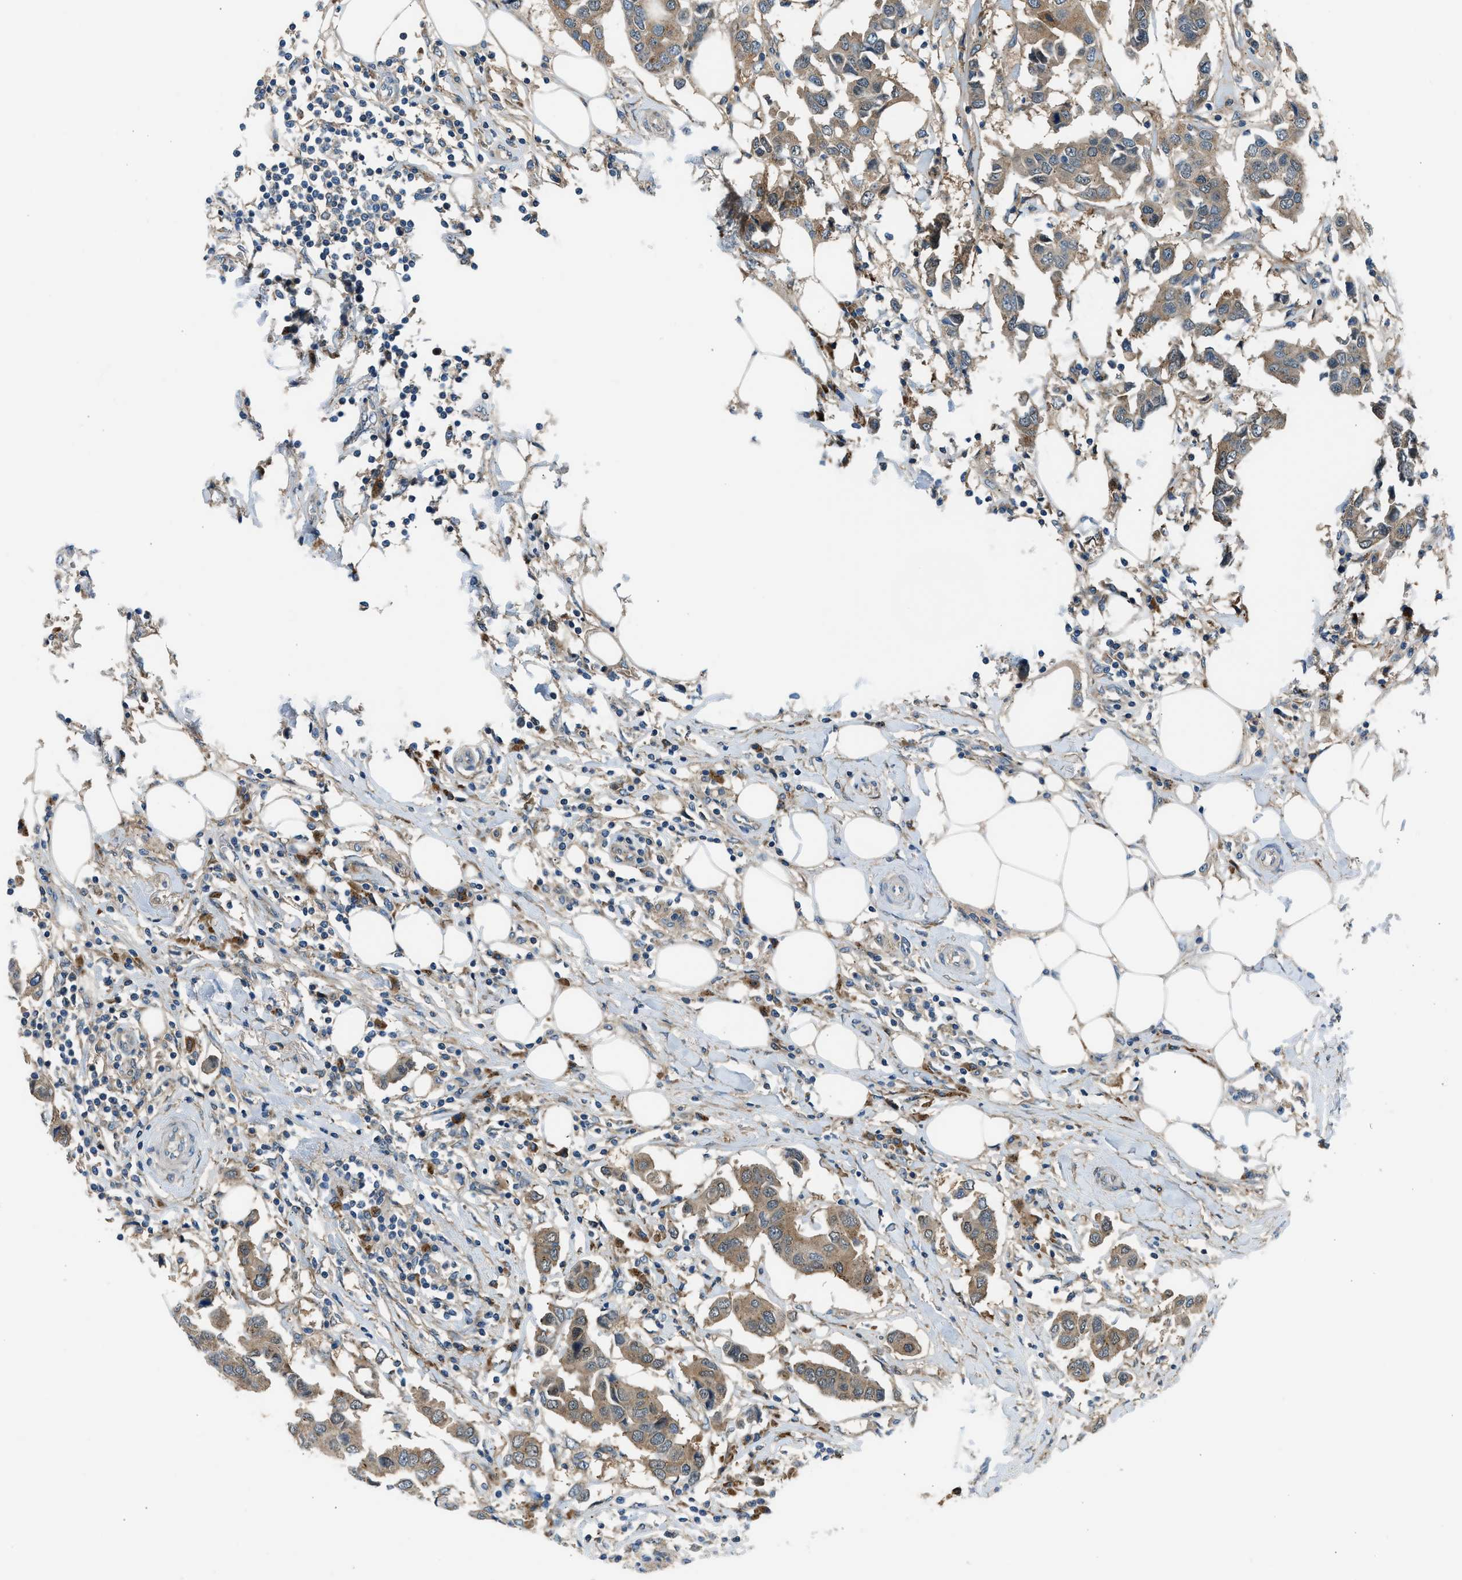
{"staining": {"intensity": "weak", "quantity": ">75%", "location": "cytoplasmic/membranous"}, "tissue": "breast cancer", "cell_type": "Tumor cells", "image_type": "cancer", "snomed": [{"axis": "morphology", "description": "Duct carcinoma"}, {"axis": "topography", "description": "Breast"}], "caption": "Protein analysis of breast cancer (infiltrating ductal carcinoma) tissue exhibits weak cytoplasmic/membranous positivity in approximately >75% of tumor cells.", "gene": "EDARADD", "patient": {"sex": "female", "age": 80}}